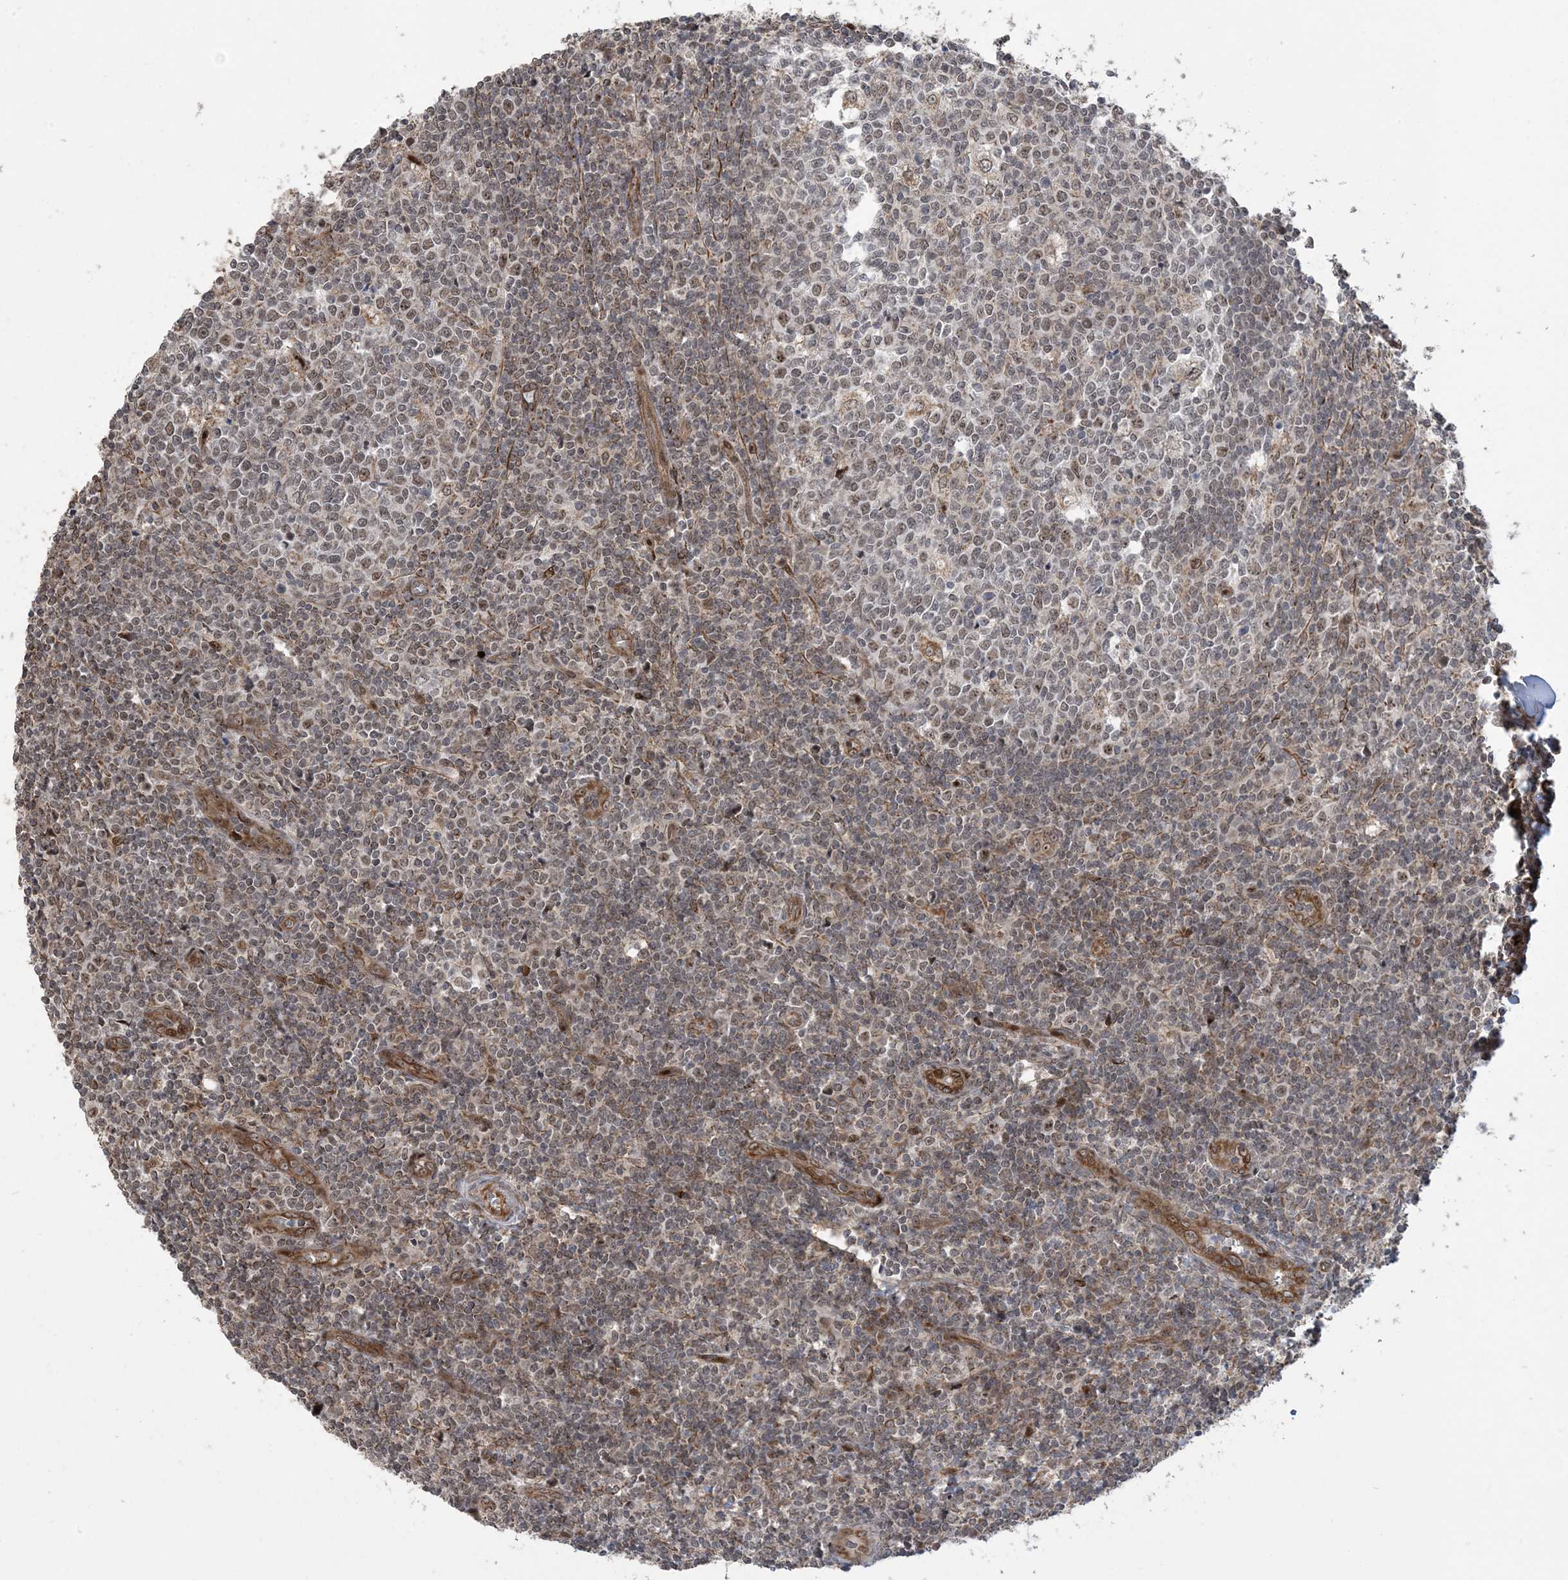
{"staining": {"intensity": "moderate", "quantity": "<25%", "location": "cytoplasmic/membranous,nuclear"}, "tissue": "tonsil", "cell_type": "Germinal center cells", "image_type": "normal", "snomed": [{"axis": "morphology", "description": "Normal tissue, NOS"}, {"axis": "topography", "description": "Tonsil"}], "caption": "Immunohistochemical staining of benign human tonsil shows <25% levels of moderate cytoplasmic/membranous,nuclear protein positivity in approximately <25% of germinal center cells.", "gene": "FAM9B", "patient": {"sex": "female", "age": 19}}